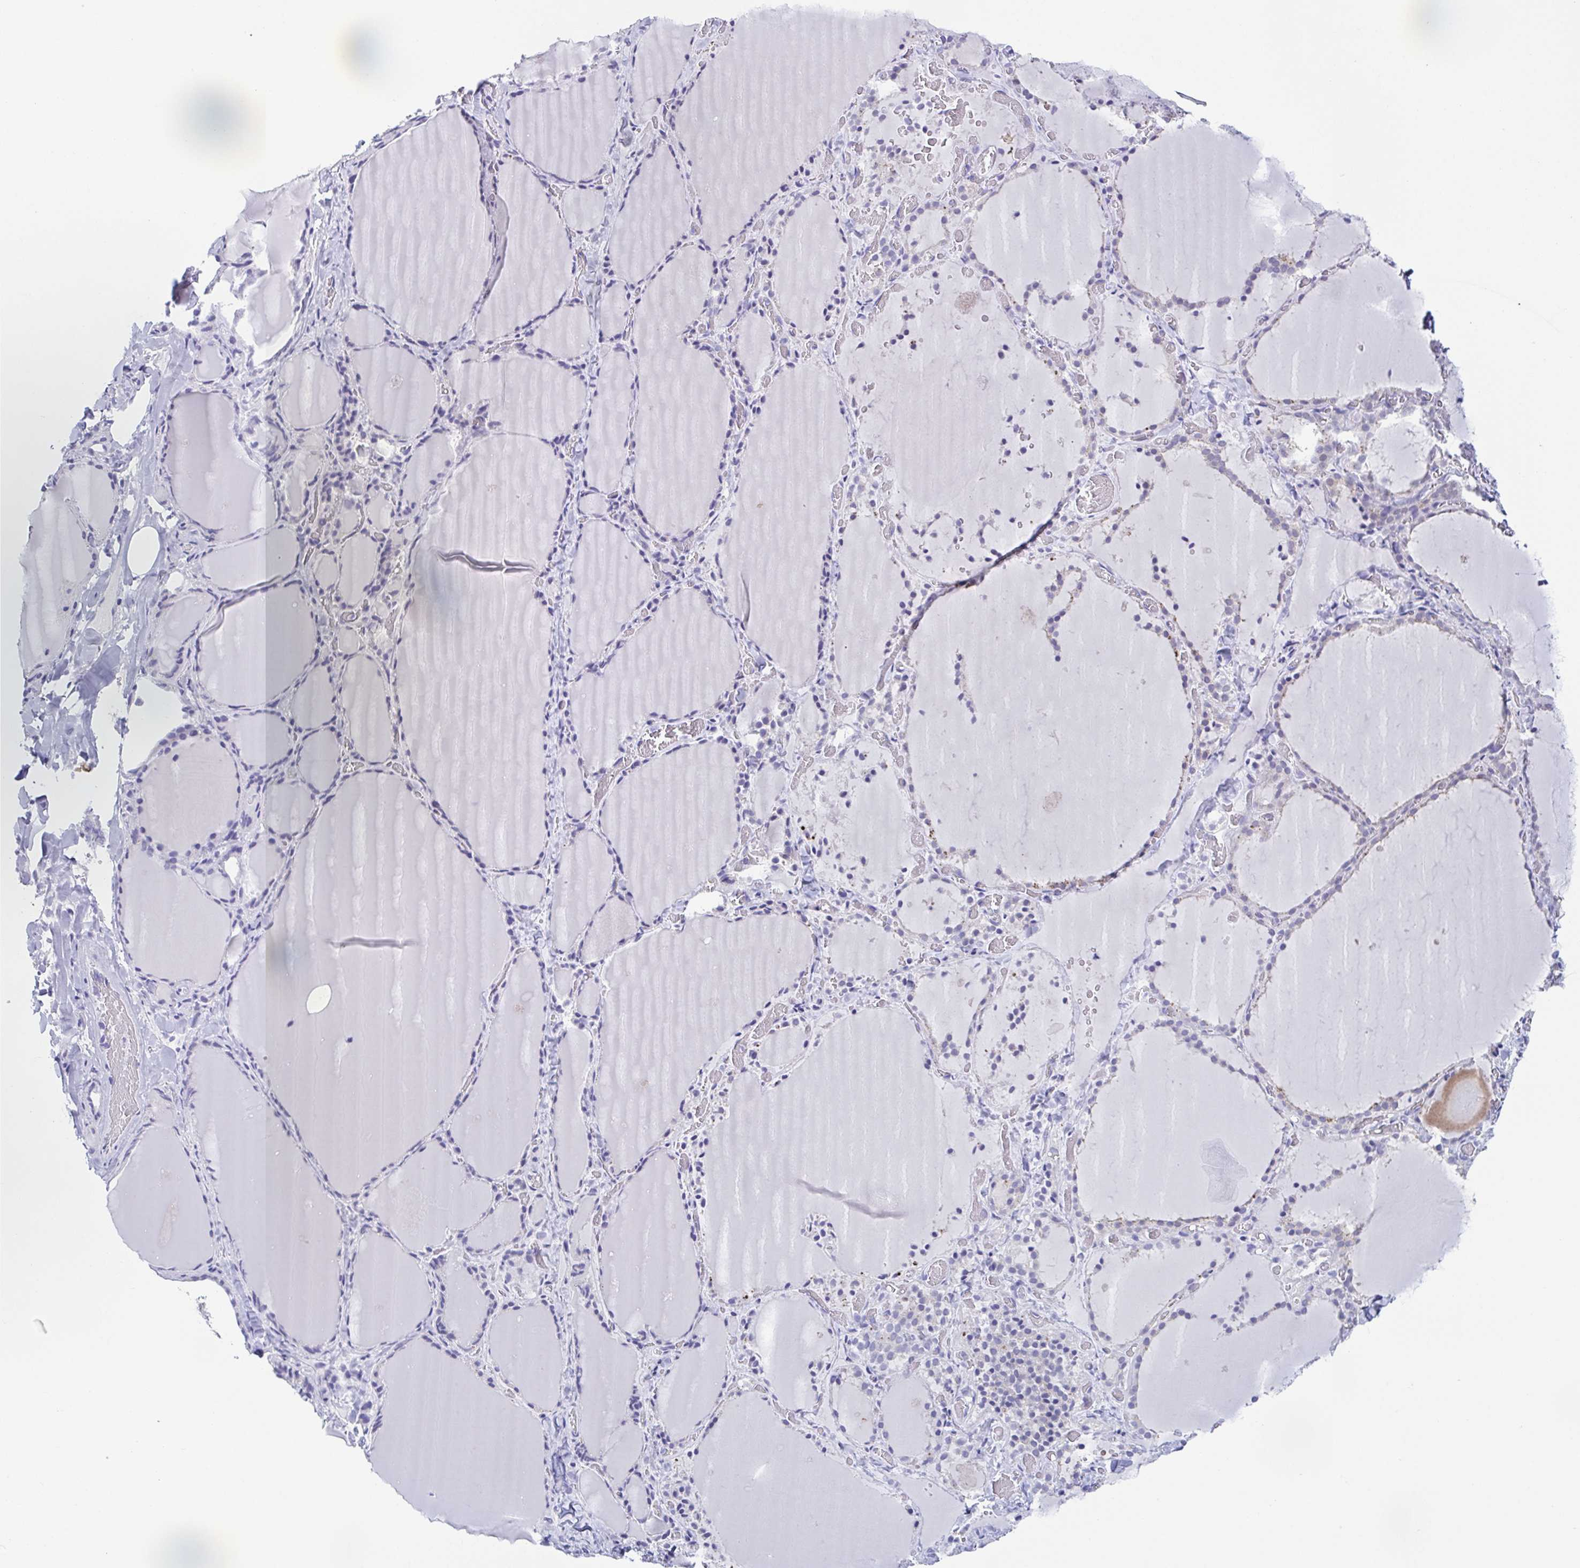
{"staining": {"intensity": "weak", "quantity": "<25%", "location": "nuclear"}, "tissue": "thyroid gland", "cell_type": "Glandular cells", "image_type": "normal", "snomed": [{"axis": "morphology", "description": "Normal tissue, NOS"}, {"axis": "topography", "description": "Thyroid gland"}], "caption": "IHC histopathology image of unremarkable thyroid gland stained for a protein (brown), which reveals no staining in glandular cells.", "gene": "UBE2Q1", "patient": {"sex": "female", "age": 22}}